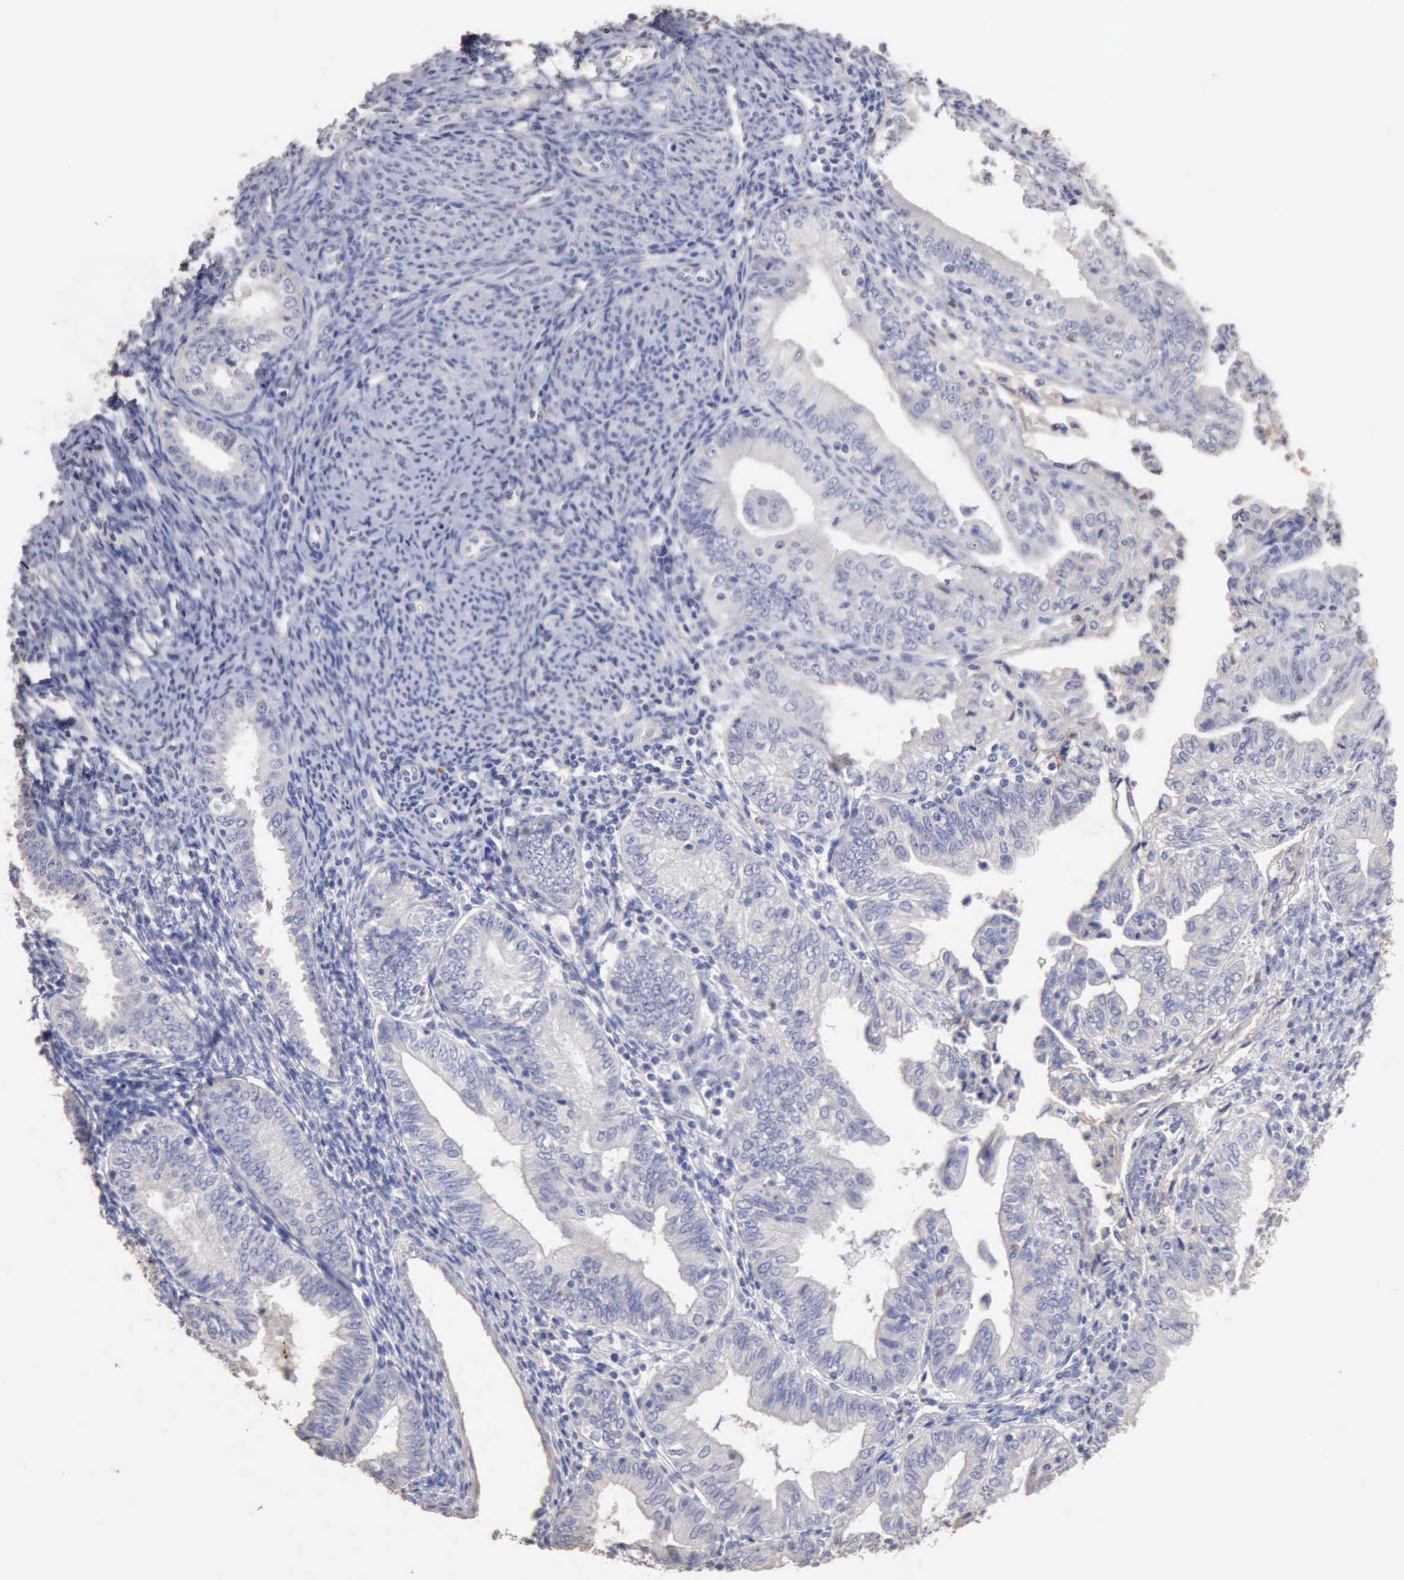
{"staining": {"intensity": "negative", "quantity": "none", "location": "none"}, "tissue": "endometrial cancer", "cell_type": "Tumor cells", "image_type": "cancer", "snomed": [{"axis": "morphology", "description": "Adenocarcinoma, NOS"}, {"axis": "topography", "description": "Endometrium"}], "caption": "Tumor cells show no significant protein positivity in endometrial adenocarcinoma. (DAB (3,3'-diaminobenzidine) immunohistochemistry (IHC) visualized using brightfield microscopy, high magnification).", "gene": "KRT6B", "patient": {"sex": "female", "age": 55}}